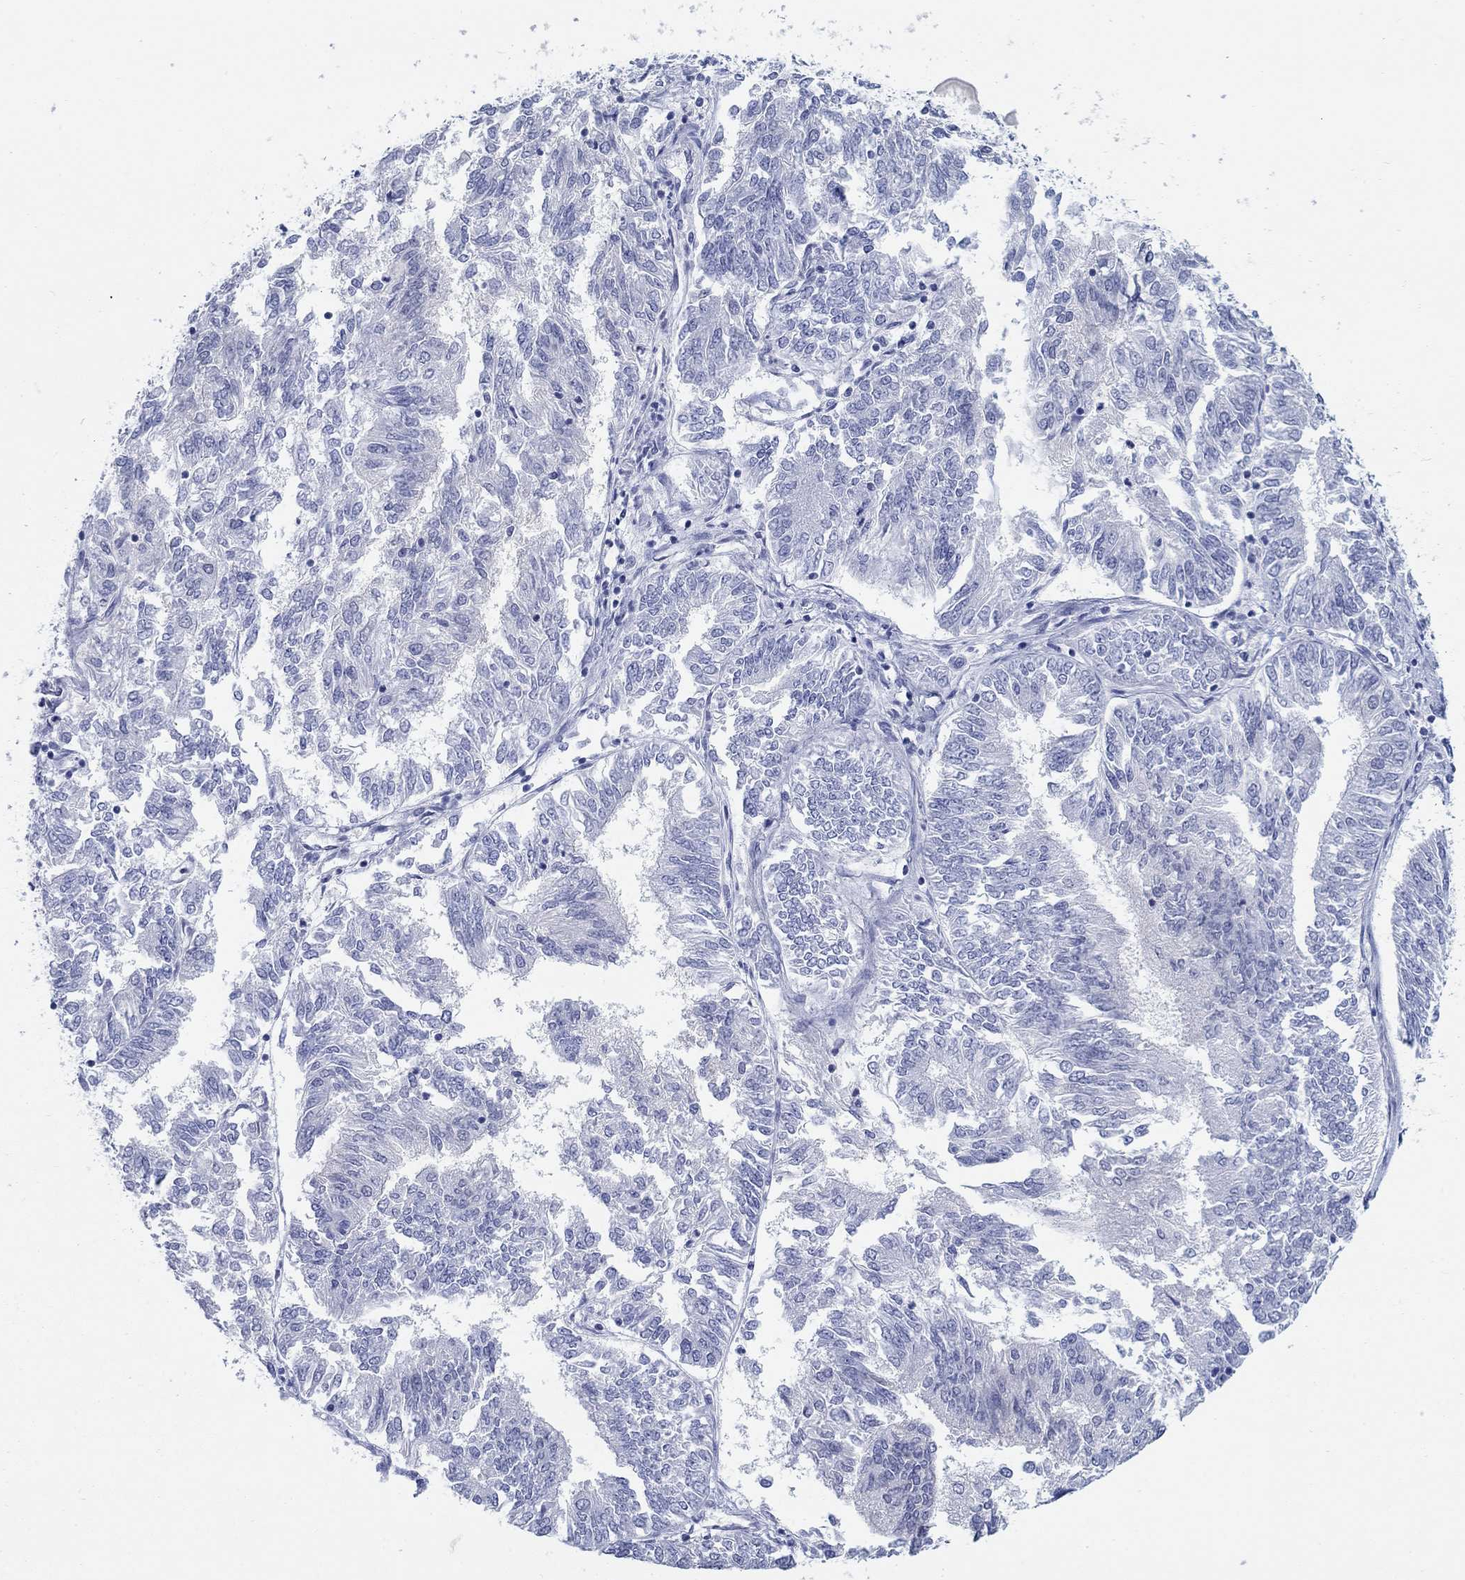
{"staining": {"intensity": "negative", "quantity": "none", "location": "none"}, "tissue": "endometrial cancer", "cell_type": "Tumor cells", "image_type": "cancer", "snomed": [{"axis": "morphology", "description": "Adenocarcinoma, NOS"}, {"axis": "topography", "description": "Endometrium"}], "caption": "An immunohistochemistry photomicrograph of endometrial cancer (adenocarcinoma) is shown. There is no staining in tumor cells of endometrial cancer (adenocarcinoma). (Stains: DAB (3,3'-diaminobenzidine) immunohistochemistry (IHC) with hematoxylin counter stain, Microscopy: brightfield microscopy at high magnification).", "gene": "AKR1C2", "patient": {"sex": "female", "age": 58}}